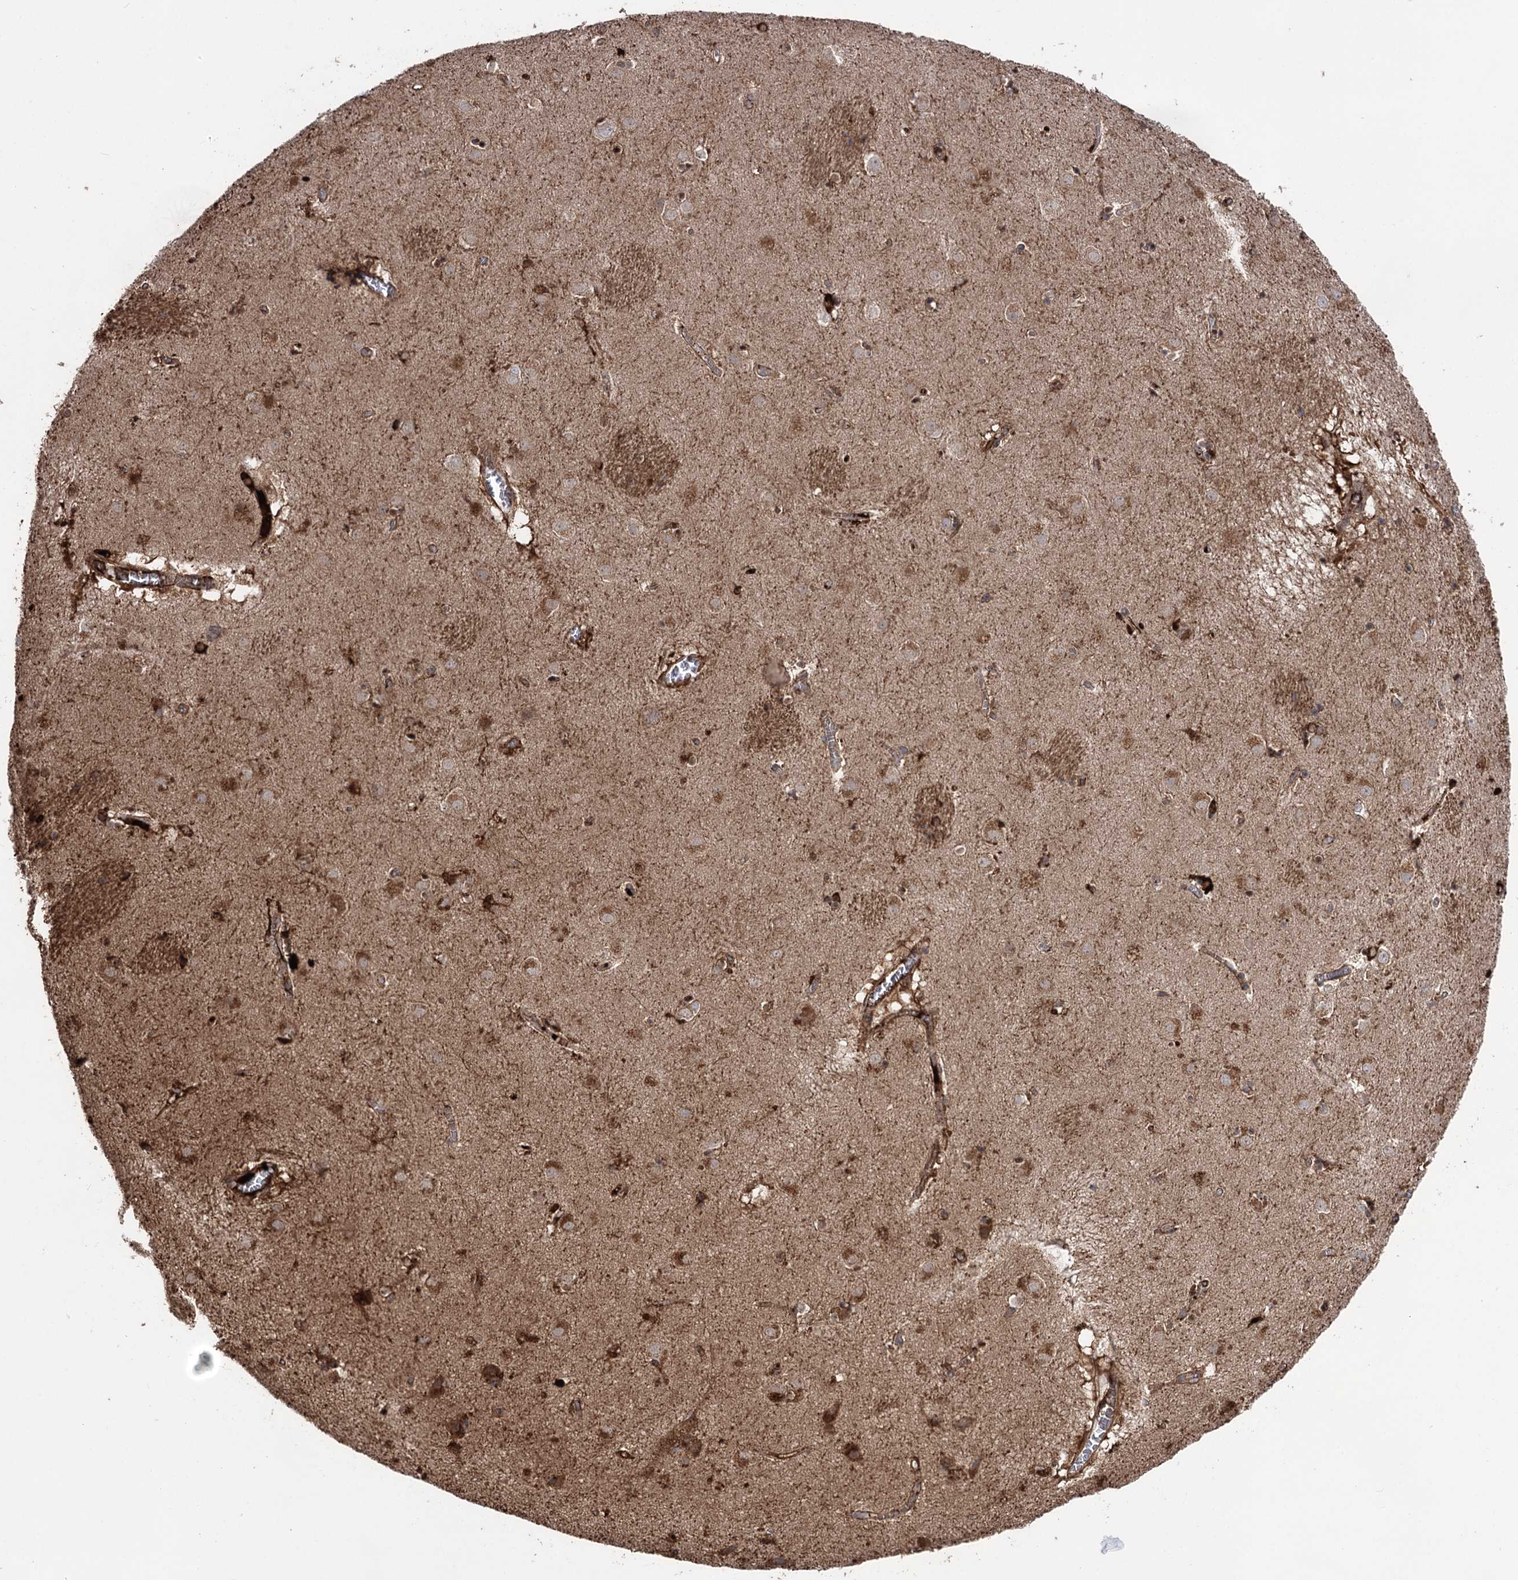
{"staining": {"intensity": "strong", "quantity": "25%-75%", "location": "cytoplasmic/membranous,nuclear"}, "tissue": "caudate", "cell_type": "Glial cells", "image_type": "normal", "snomed": [{"axis": "morphology", "description": "Normal tissue, NOS"}, {"axis": "topography", "description": "Lateral ventricle wall"}], "caption": "Caudate stained with immunohistochemistry (IHC) displays strong cytoplasmic/membranous,nuclear staining in approximately 25%-75% of glial cells. Immunohistochemistry (ihc) stains the protein of interest in brown and the nuclei are stained blue.", "gene": "OTUD1", "patient": {"sex": "male", "age": 70}}